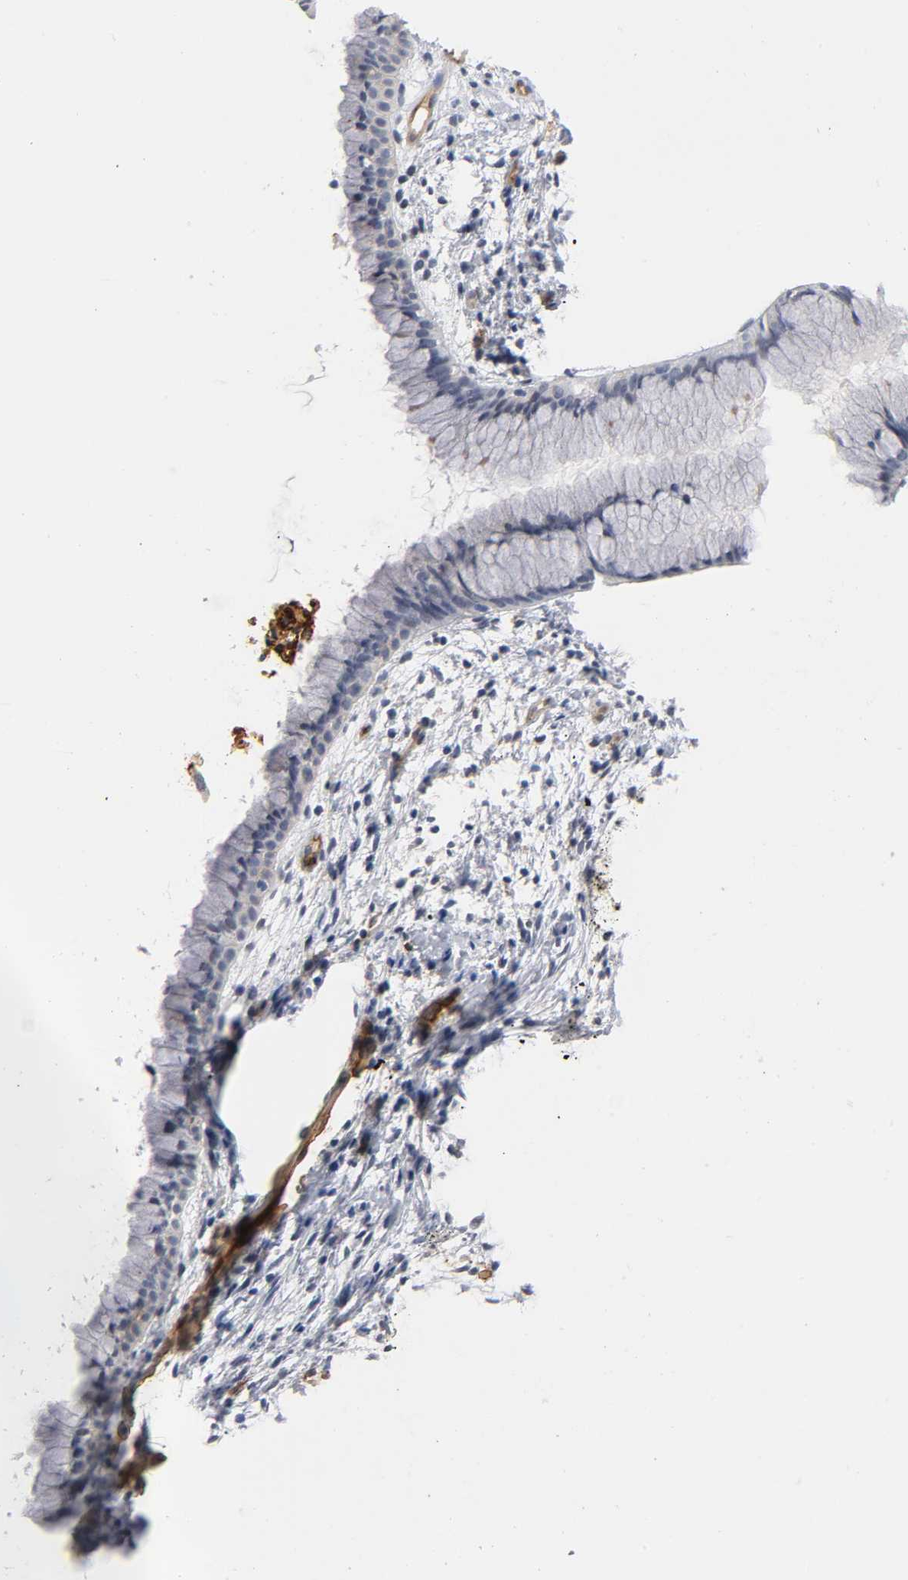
{"staining": {"intensity": "weak", "quantity": "25%-75%", "location": "cytoplasmic/membranous"}, "tissue": "cervix", "cell_type": "Glandular cells", "image_type": "normal", "snomed": [{"axis": "morphology", "description": "Normal tissue, NOS"}, {"axis": "topography", "description": "Cervix"}], "caption": "Immunohistochemical staining of unremarkable cervix displays weak cytoplasmic/membranous protein expression in approximately 25%-75% of glandular cells. (brown staining indicates protein expression, while blue staining denotes nuclei).", "gene": "ICAM1", "patient": {"sex": "female", "age": 39}}